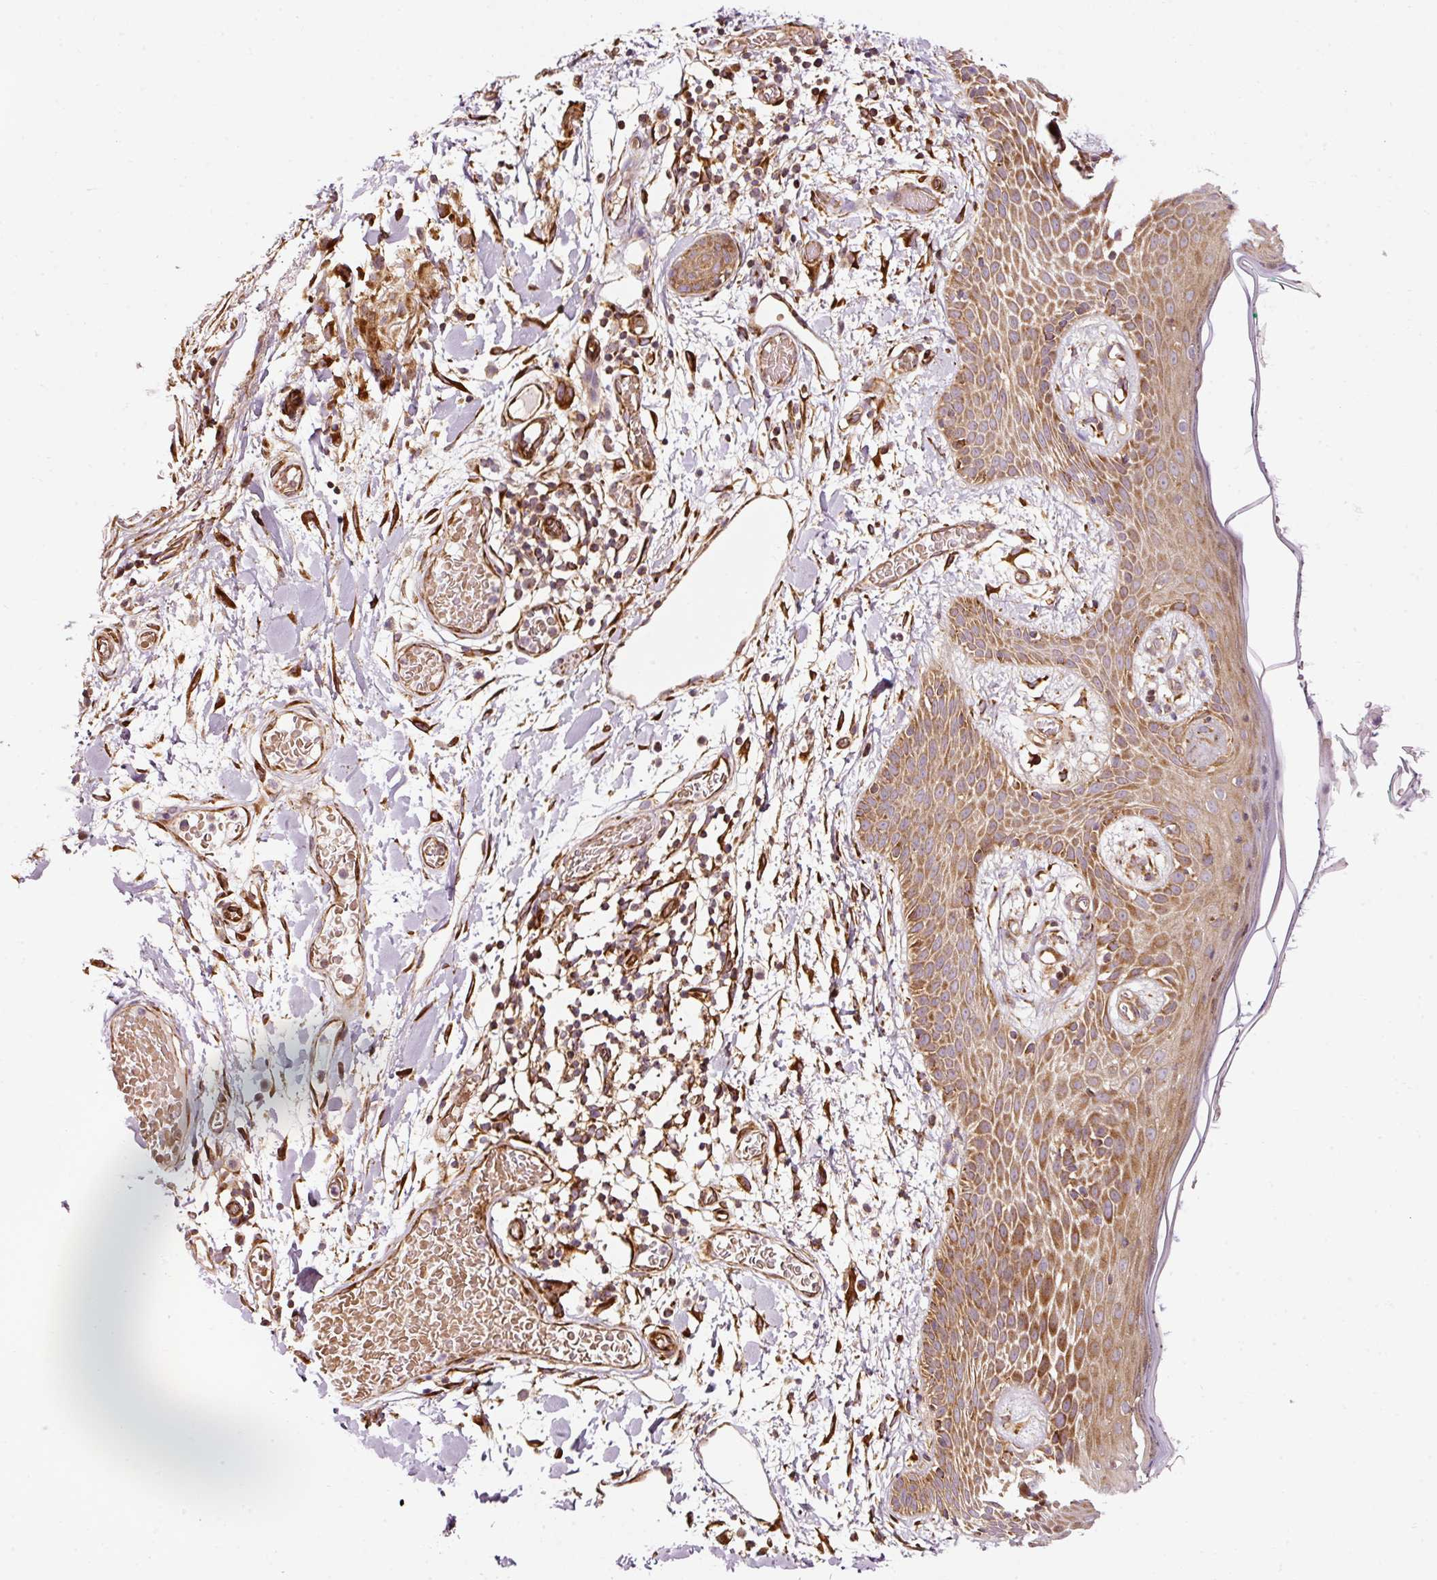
{"staining": {"intensity": "strong", "quantity": ">75%", "location": "cytoplasmic/membranous"}, "tissue": "skin", "cell_type": "Fibroblasts", "image_type": "normal", "snomed": [{"axis": "morphology", "description": "Normal tissue, NOS"}, {"axis": "topography", "description": "Skin"}], "caption": "Strong cytoplasmic/membranous expression is appreciated in approximately >75% of fibroblasts in normal skin. The staining was performed using DAB to visualize the protein expression in brown, while the nuclei were stained in blue with hematoxylin (Magnification: 20x).", "gene": "ISCU", "patient": {"sex": "male", "age": 79}}